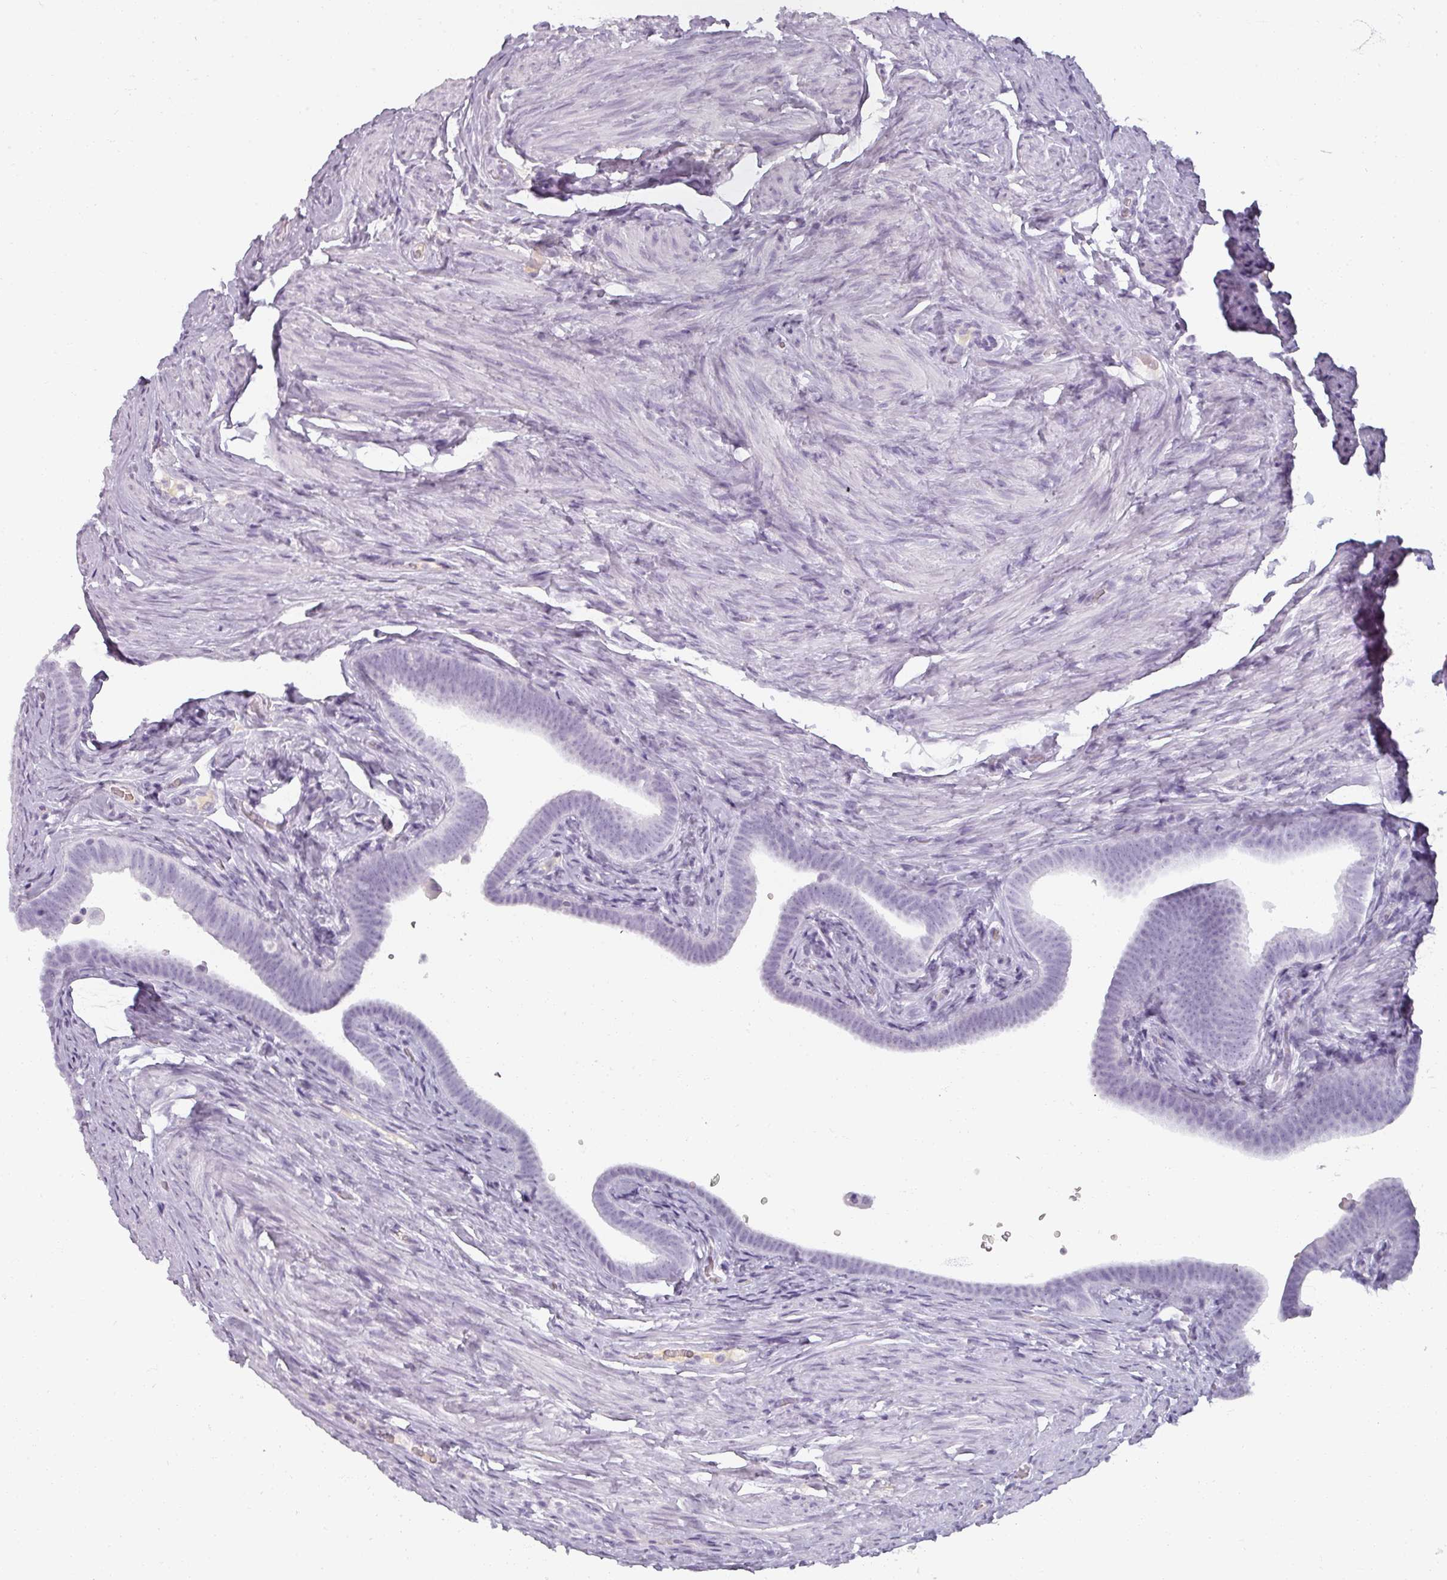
{"staining": {"intensity": "negative", "quantity": "none", "location": "none"}, "tissue": "fallopian tube", "cell_type": "Glandular cells", "image_type": "normal", "snomed": [{"axis": "morphology", "description": "Normal tissue, NOS"}, {"axis": "topography", "description": "Fallopian tube"}], "caption": "Photomicrograph shows no significant protein staining in glandular cells of normal fallopian tube.", "gene": "REG3A", "patient": {"sex": "female", "age": 69}}